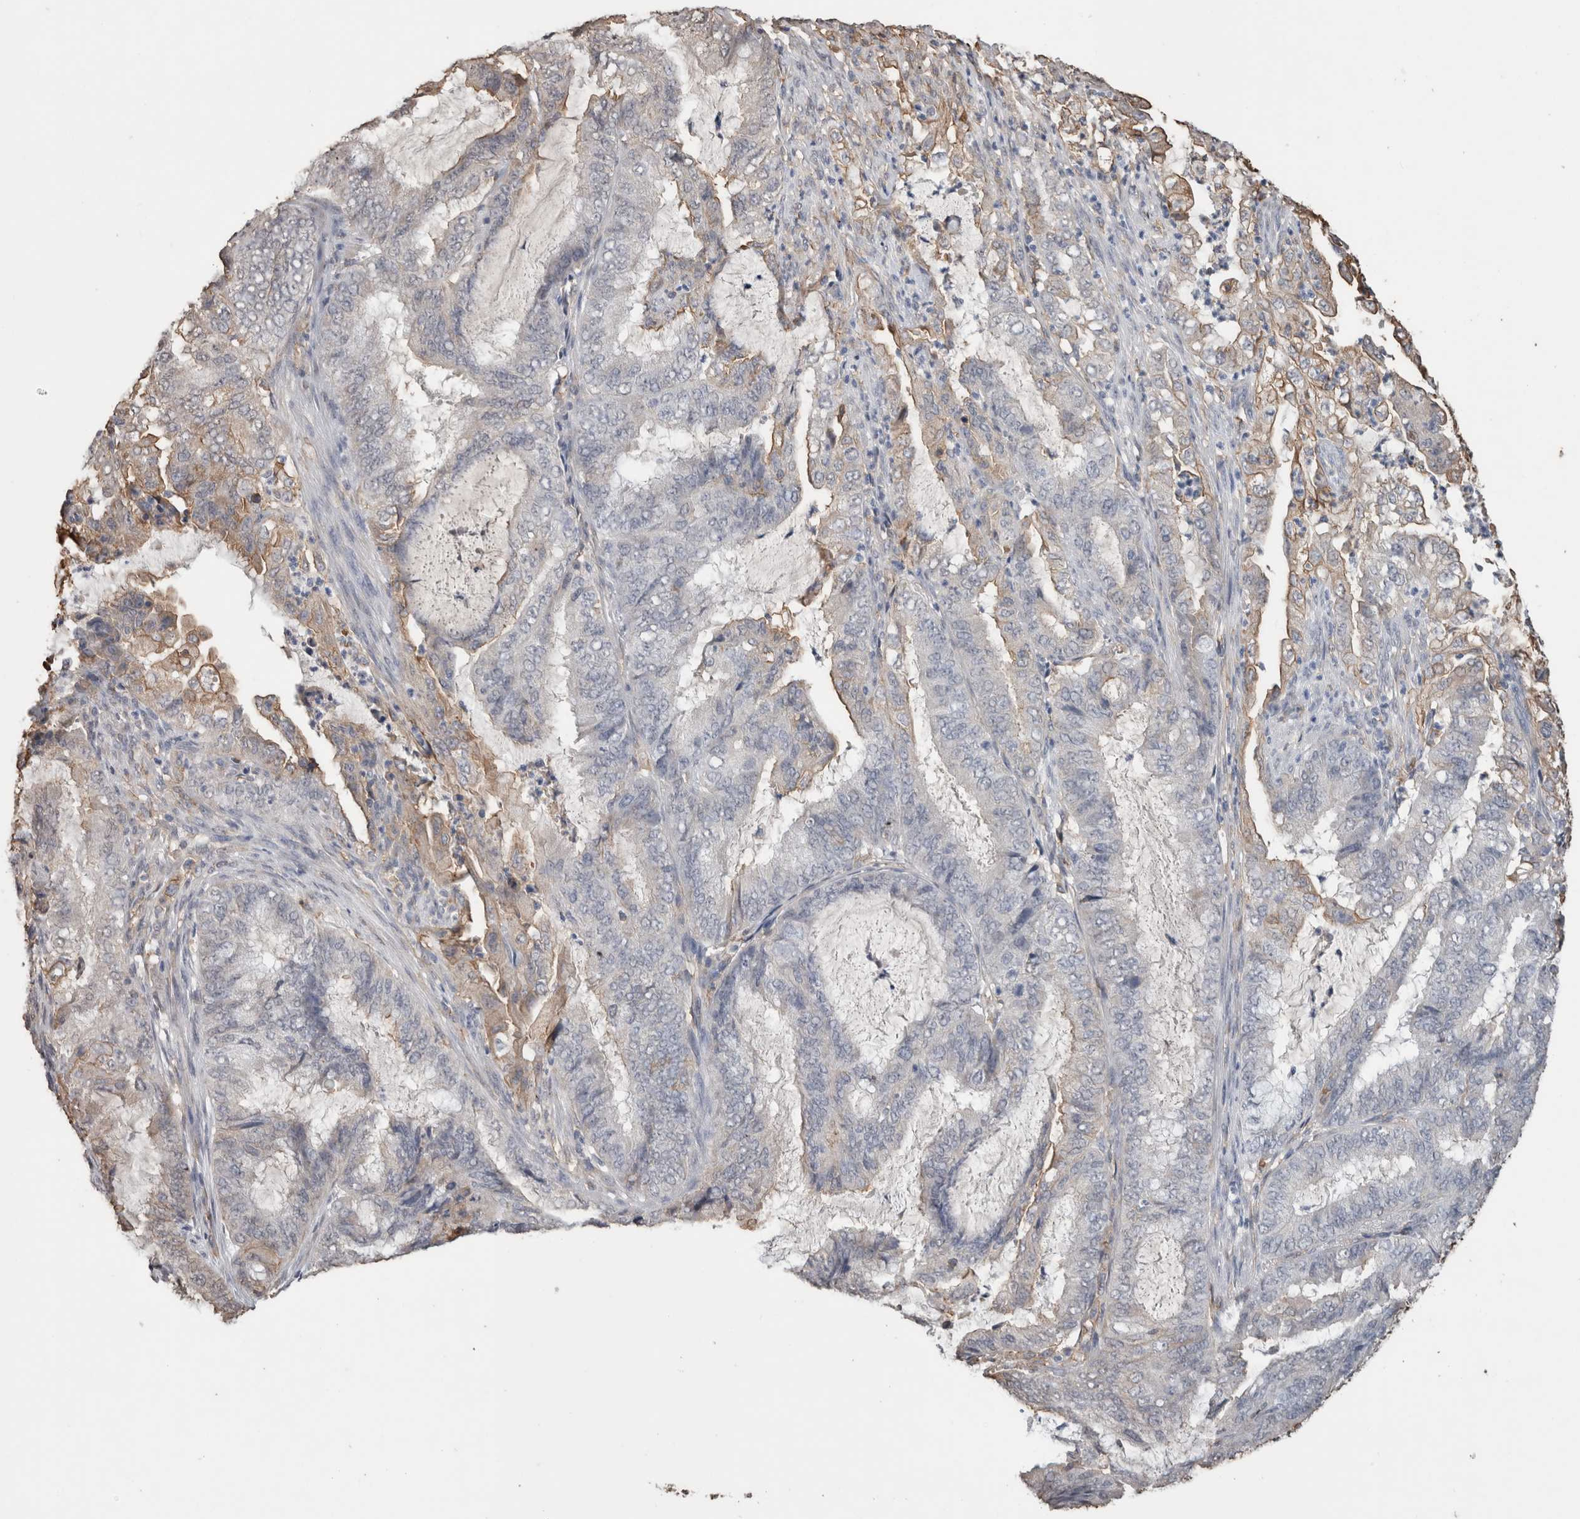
{"staining": {"intensity": "weak", "quantity": "<25%", "location": "cytoplasmic/membranous"}, "tissue": "endometrial cancer", "cell_type": "Tumor cells", "image_type": "cancer", "snomed": [{"axis": "morphology", "description": "Adenocarcinoma, NOS"}, {"axis": "topography", "description": "Endometrium"}], "caption": "A micrograph of adenocarcinoma (endometrial) stained for a protein reveals no brown staining in tumor cells.", "gene": "S100A10", "patient": {"sex": "female", "age": 49}}